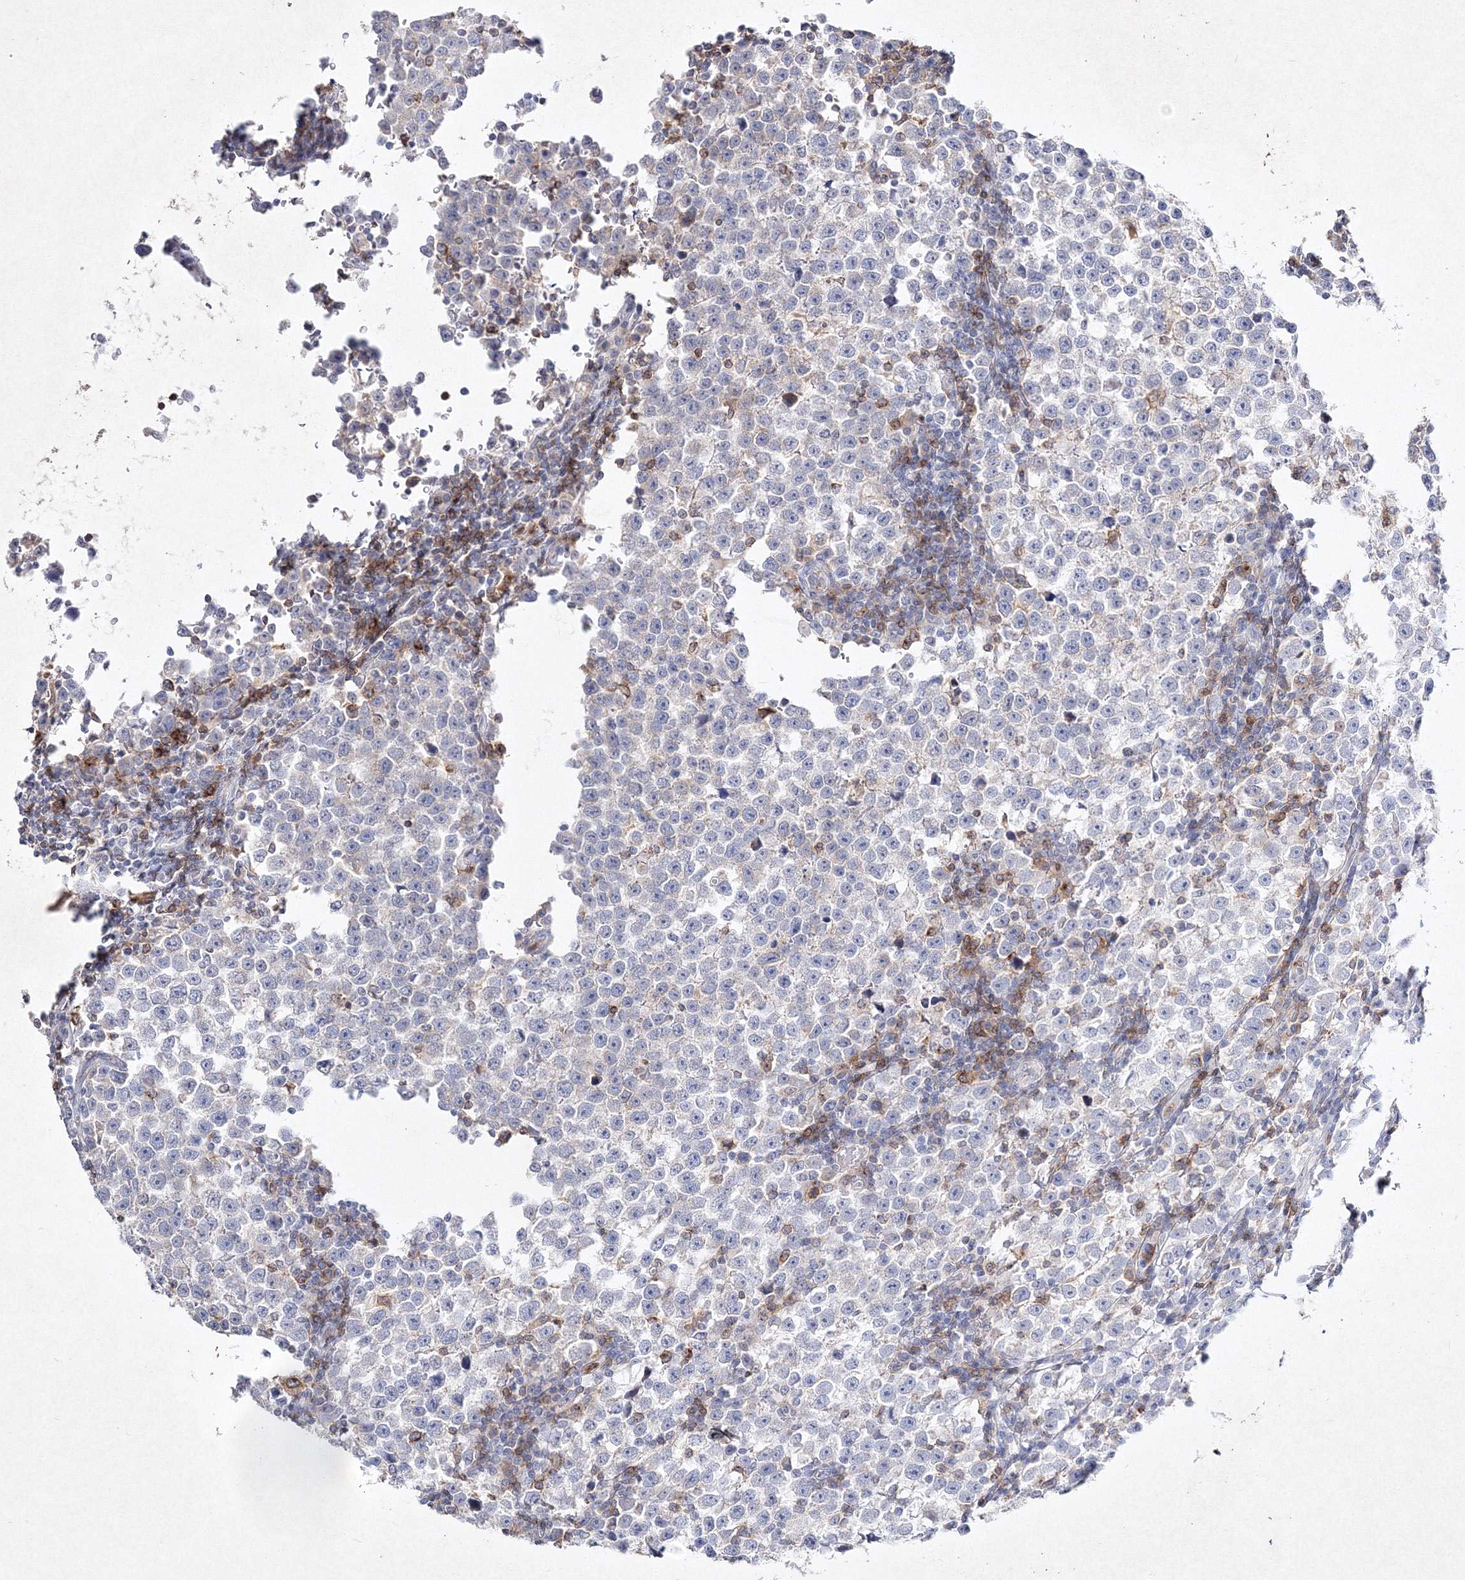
{"staining": {"intensity": "negative", "quantity": "none", "location": "none"}, "tissue": "testis cancer", "cell_type": "Tumor cells", "image_type": "cancer", "snomed": [{"axis": "morphology", "description": "Normal tissue, NOS"}, {"axis": "morphology", "description": "Seminoma, NOS"}, {"axis": "topography", "description": "Testis"}], "caption": "Immunohistochemical staining of human testis cancer demonstrates no significant staining in tumor cells.", "gene": "HCST", "patient": {"sex": "male", "age": 43}}